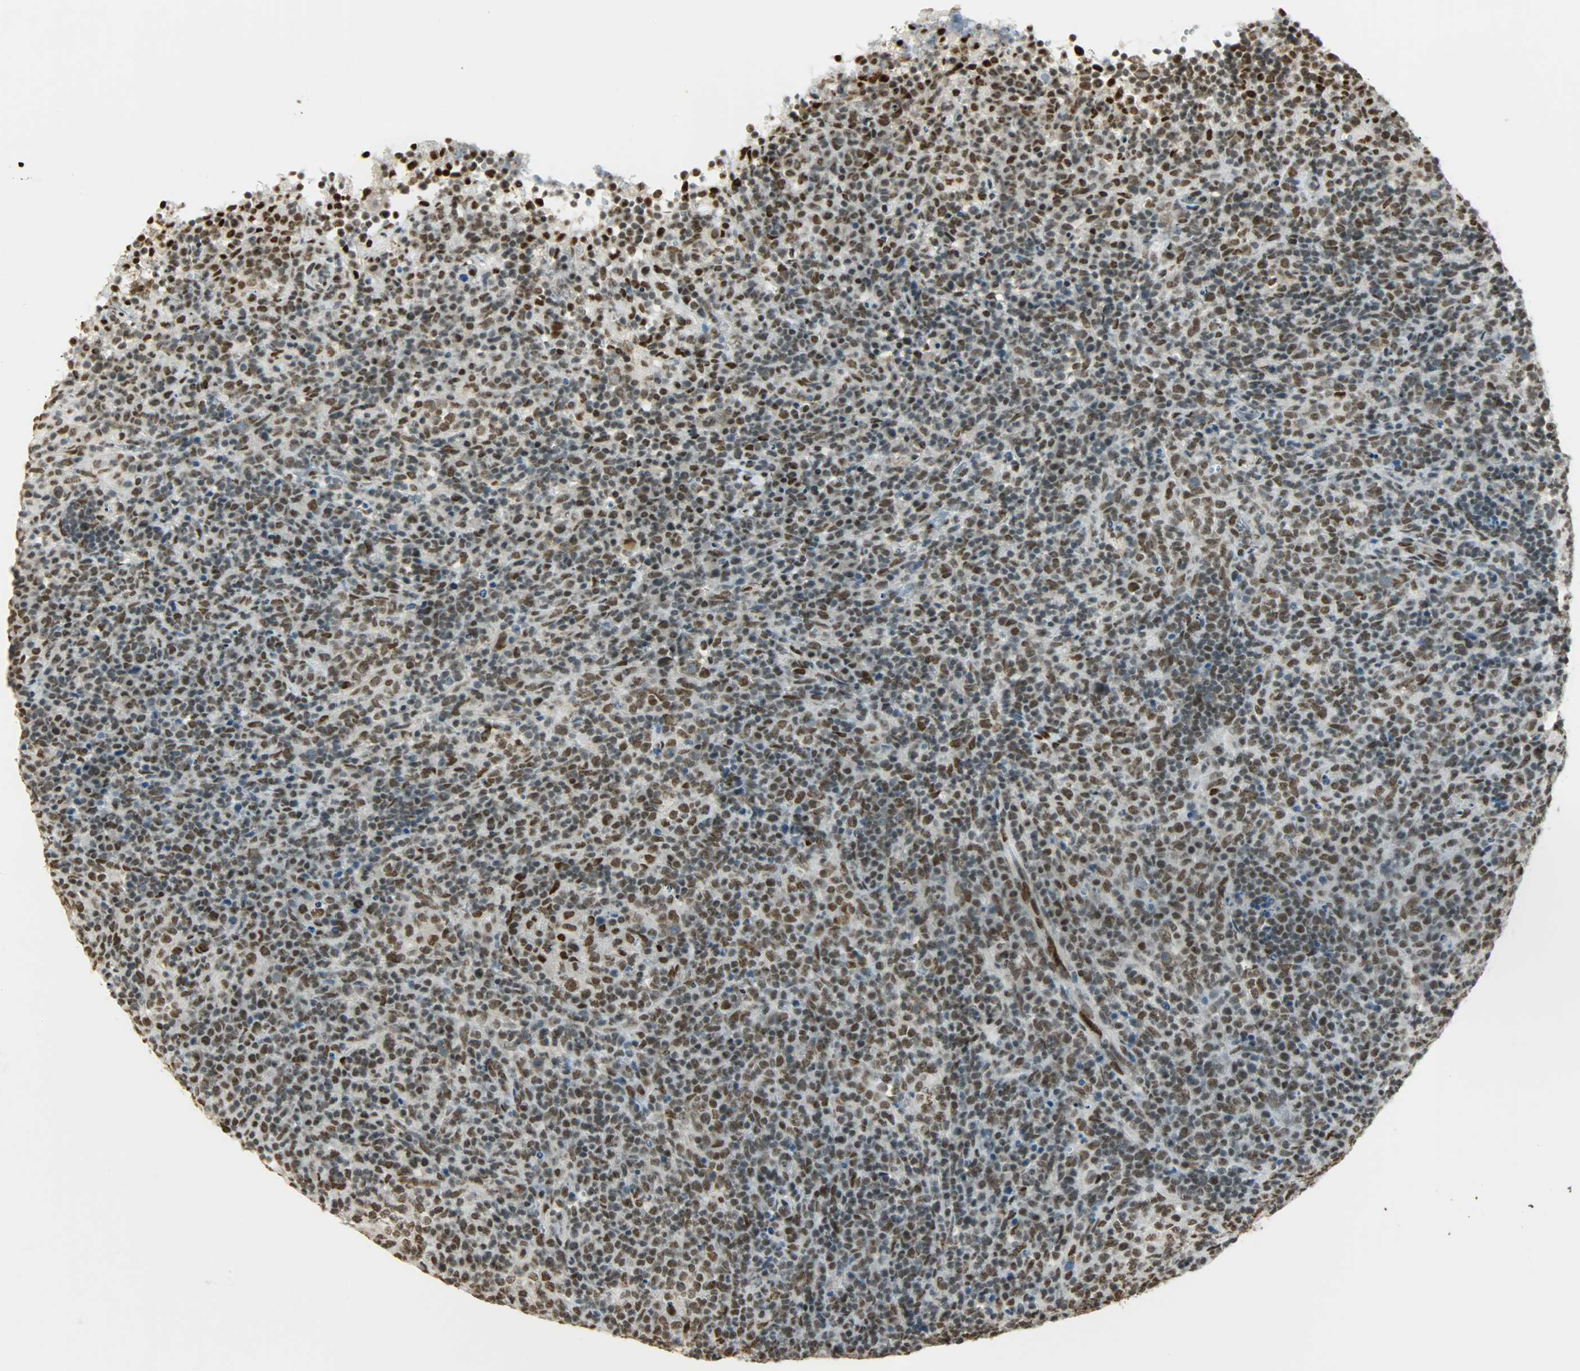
{"staining": {"intensity": "strong", "quantity": "25%-75%", "location": "nuclear"}, "tissue": "lymphoma", "cell_type": "Tumor cells", "image_type": "cancer", "snomed": [{"axis": "morphology", "description": "Malignant lymphoma, non-Hodgkin's type, High grade"}, {"axis": "topography", "description": "Lymph node"}], "caption": "Protein analysis of malignant lymphoma, non-Hodgkin's type (high-grade) tissue displays strong nuclear positivity in about 25%-75% of tumor cells.", "gene": "MYEF2", "patient": {"sex": "female", "age": 76}}